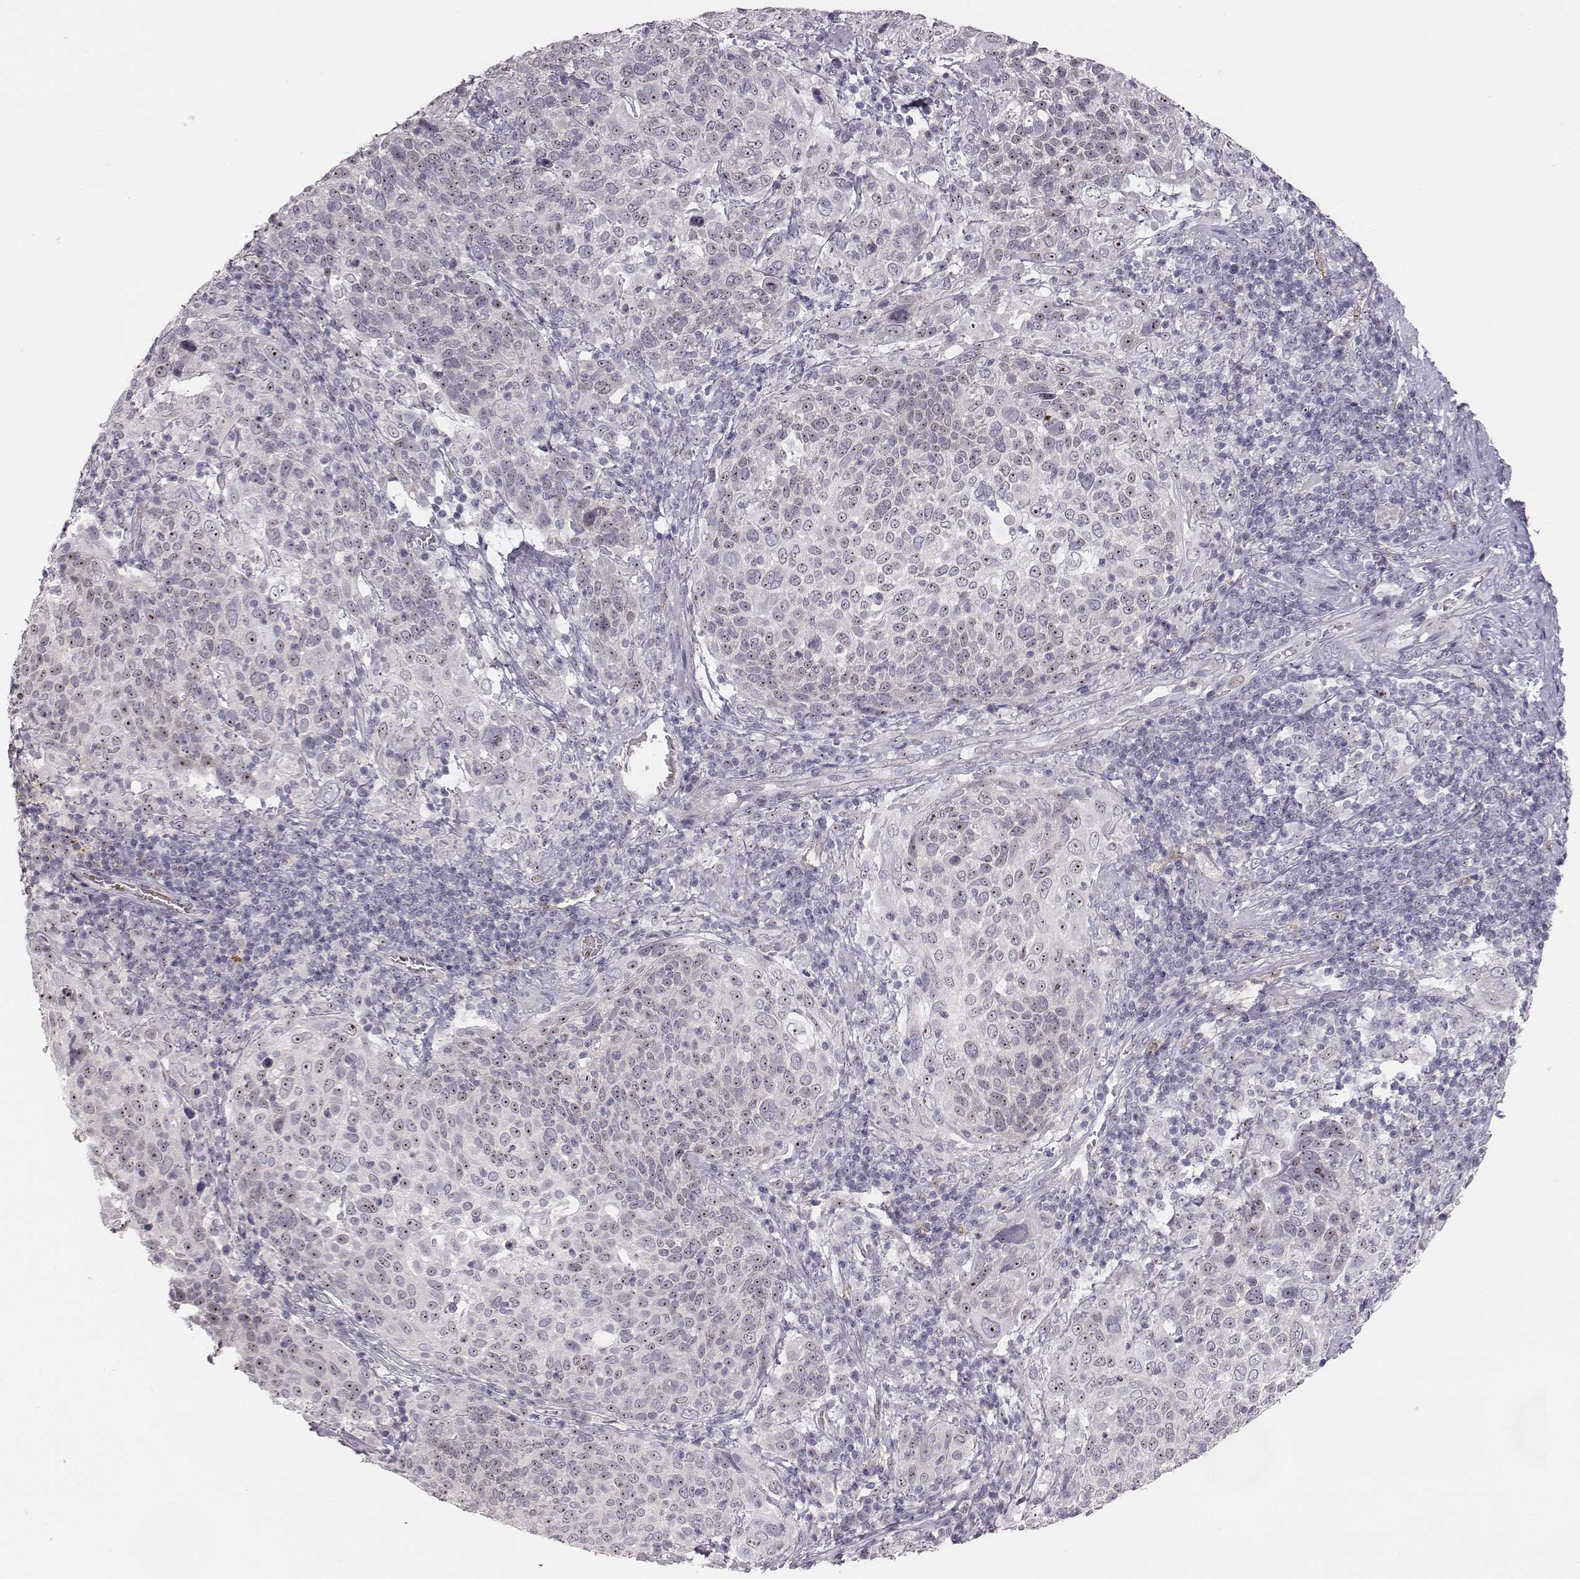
{"staining": {"intensity": "strong", "quantity": "25%-75%", "location": "nuclear"}, "tissue": "cervical cancer", "cell_type": "Tumor cells", "image_type": "cancer", "snomed": [{"axis": "morphology", "description": "Squamous cell carcinoma, NOS"}, {"axis": "topography", "description": "Cervix"}], "caption": "The immunohistochemical stain shows strong nuclear positivity in tumor cells of cervical squamous cell carcinoma tissue.", "gene": "NIFK", "patient": {"sex": "female", "age": 61}}